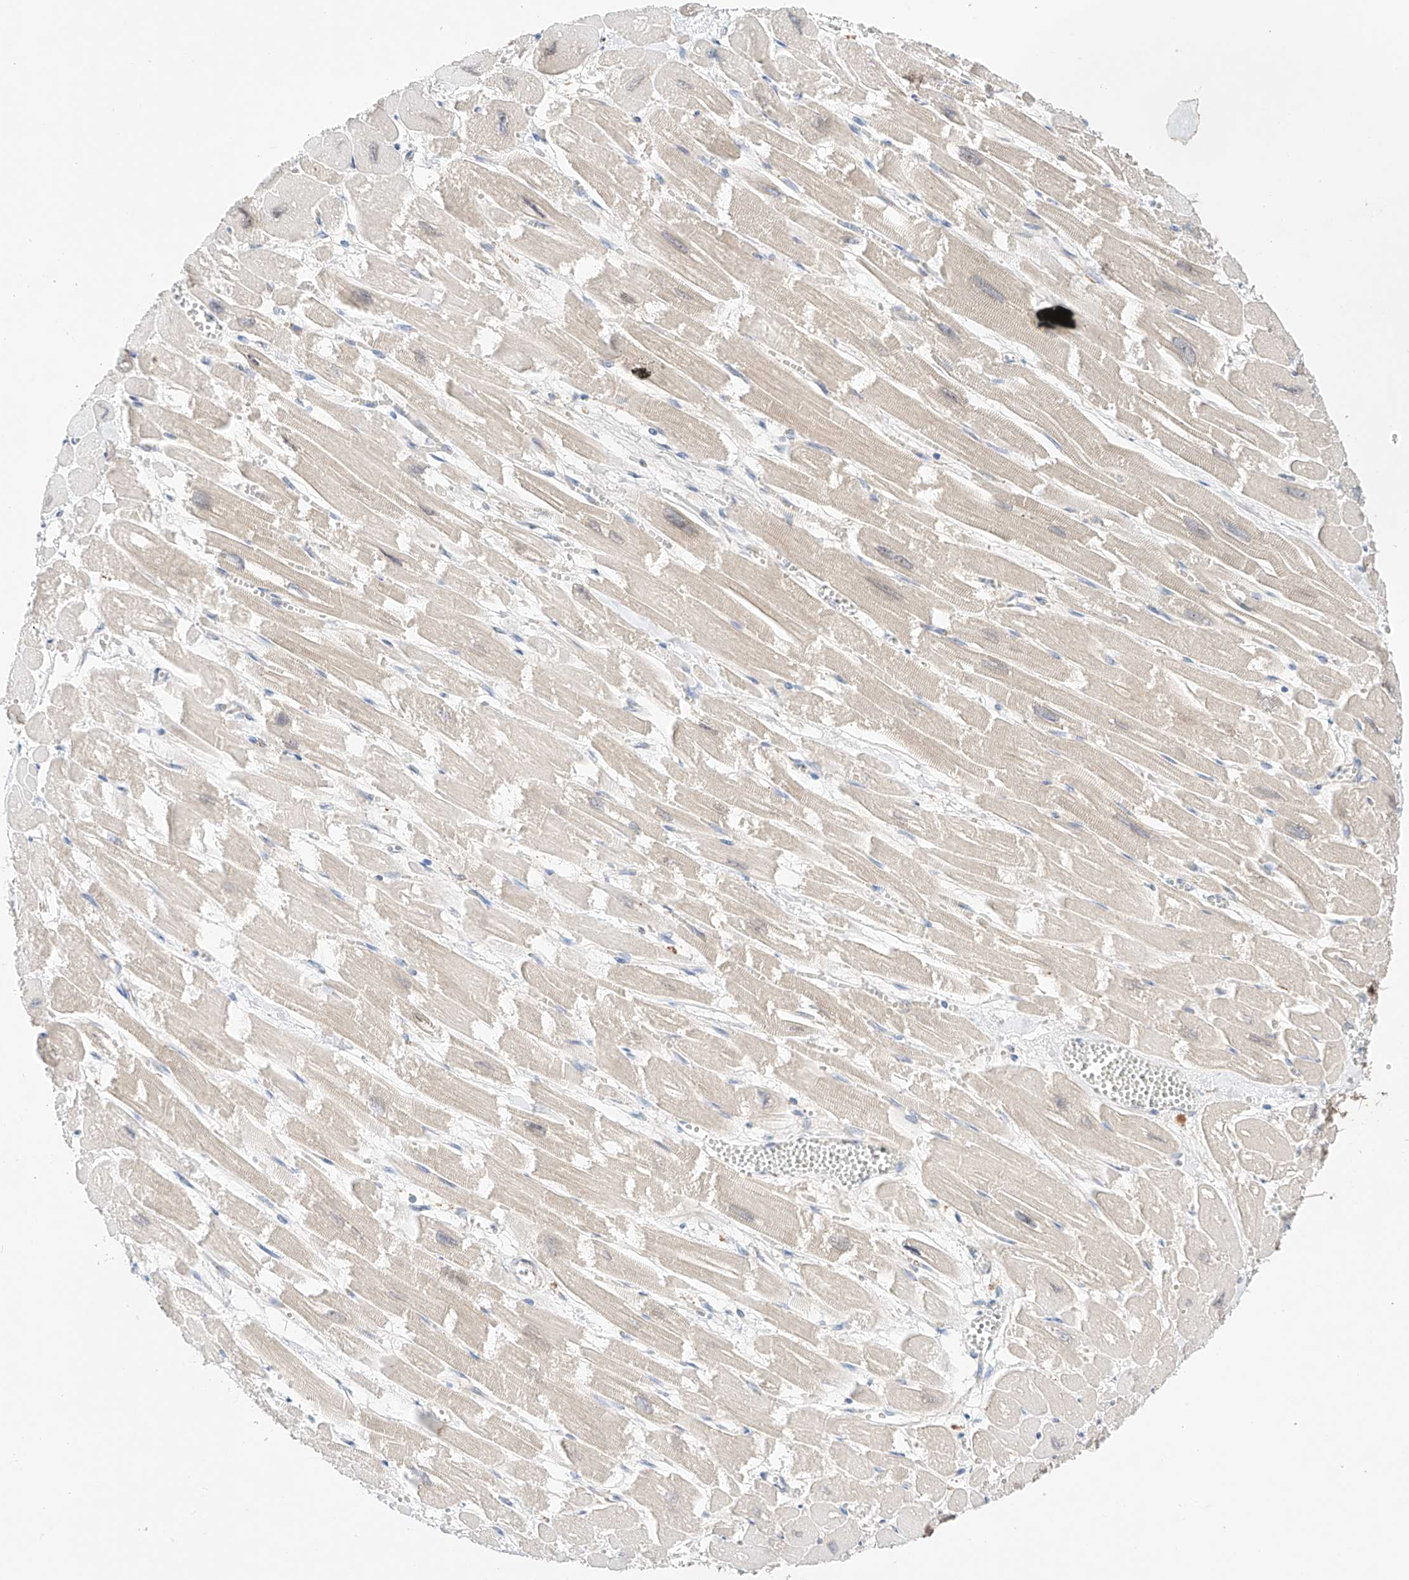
{"staining": {"intensity": "weak", "quantity": "<25%", "location": "cytoplasmic/membranous"}, "tissue": "heart muscle", "cell_type": "Cardiomyocytes", "image_type": "normal", "snomed": [{"axis": "morphology", "description": "Normal tissue, NOS"}, {"axis": "topography", "description": "Heart"}], "caption": "Photomicrograph shows no protein staining in cardiomyocytes of unremarkable heart muscle.", "gene": "PGGT1B", "patient": {"sex": "male", "age": 54}}